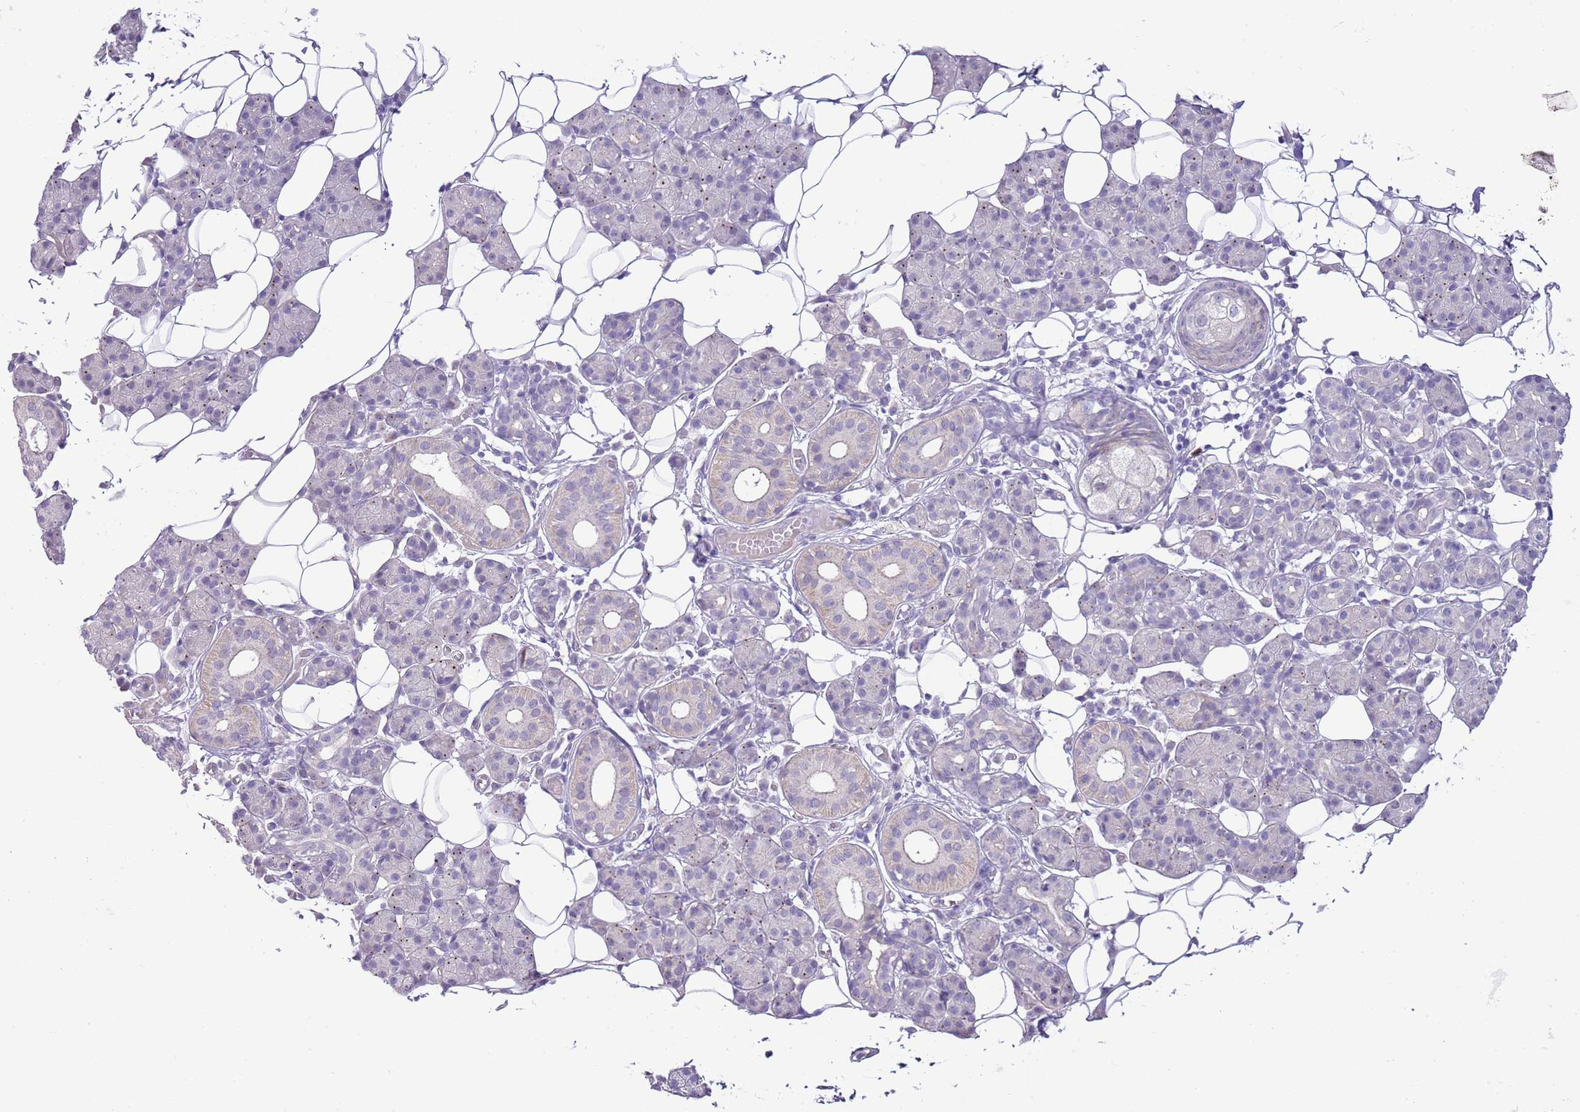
{"staining": {"intensity": "negative", "quantity": "none", "location": "none"}, "tissue": "salivary gland", "cell_type": "Glandular cells", "image_type": "normal", "snomed": [{"axis": "morphology", "description": "Normal tissue, NOS"}, {"axis": "topography", "description": "Salivary gland"}], "caption": "A high-resolution micrograph shows IHC staining of benign salivary gland, which demonstrates no significant expression in glandular cells.", "gene": "FBRSL1", "patient": {"sex": "female", "age": 33}}